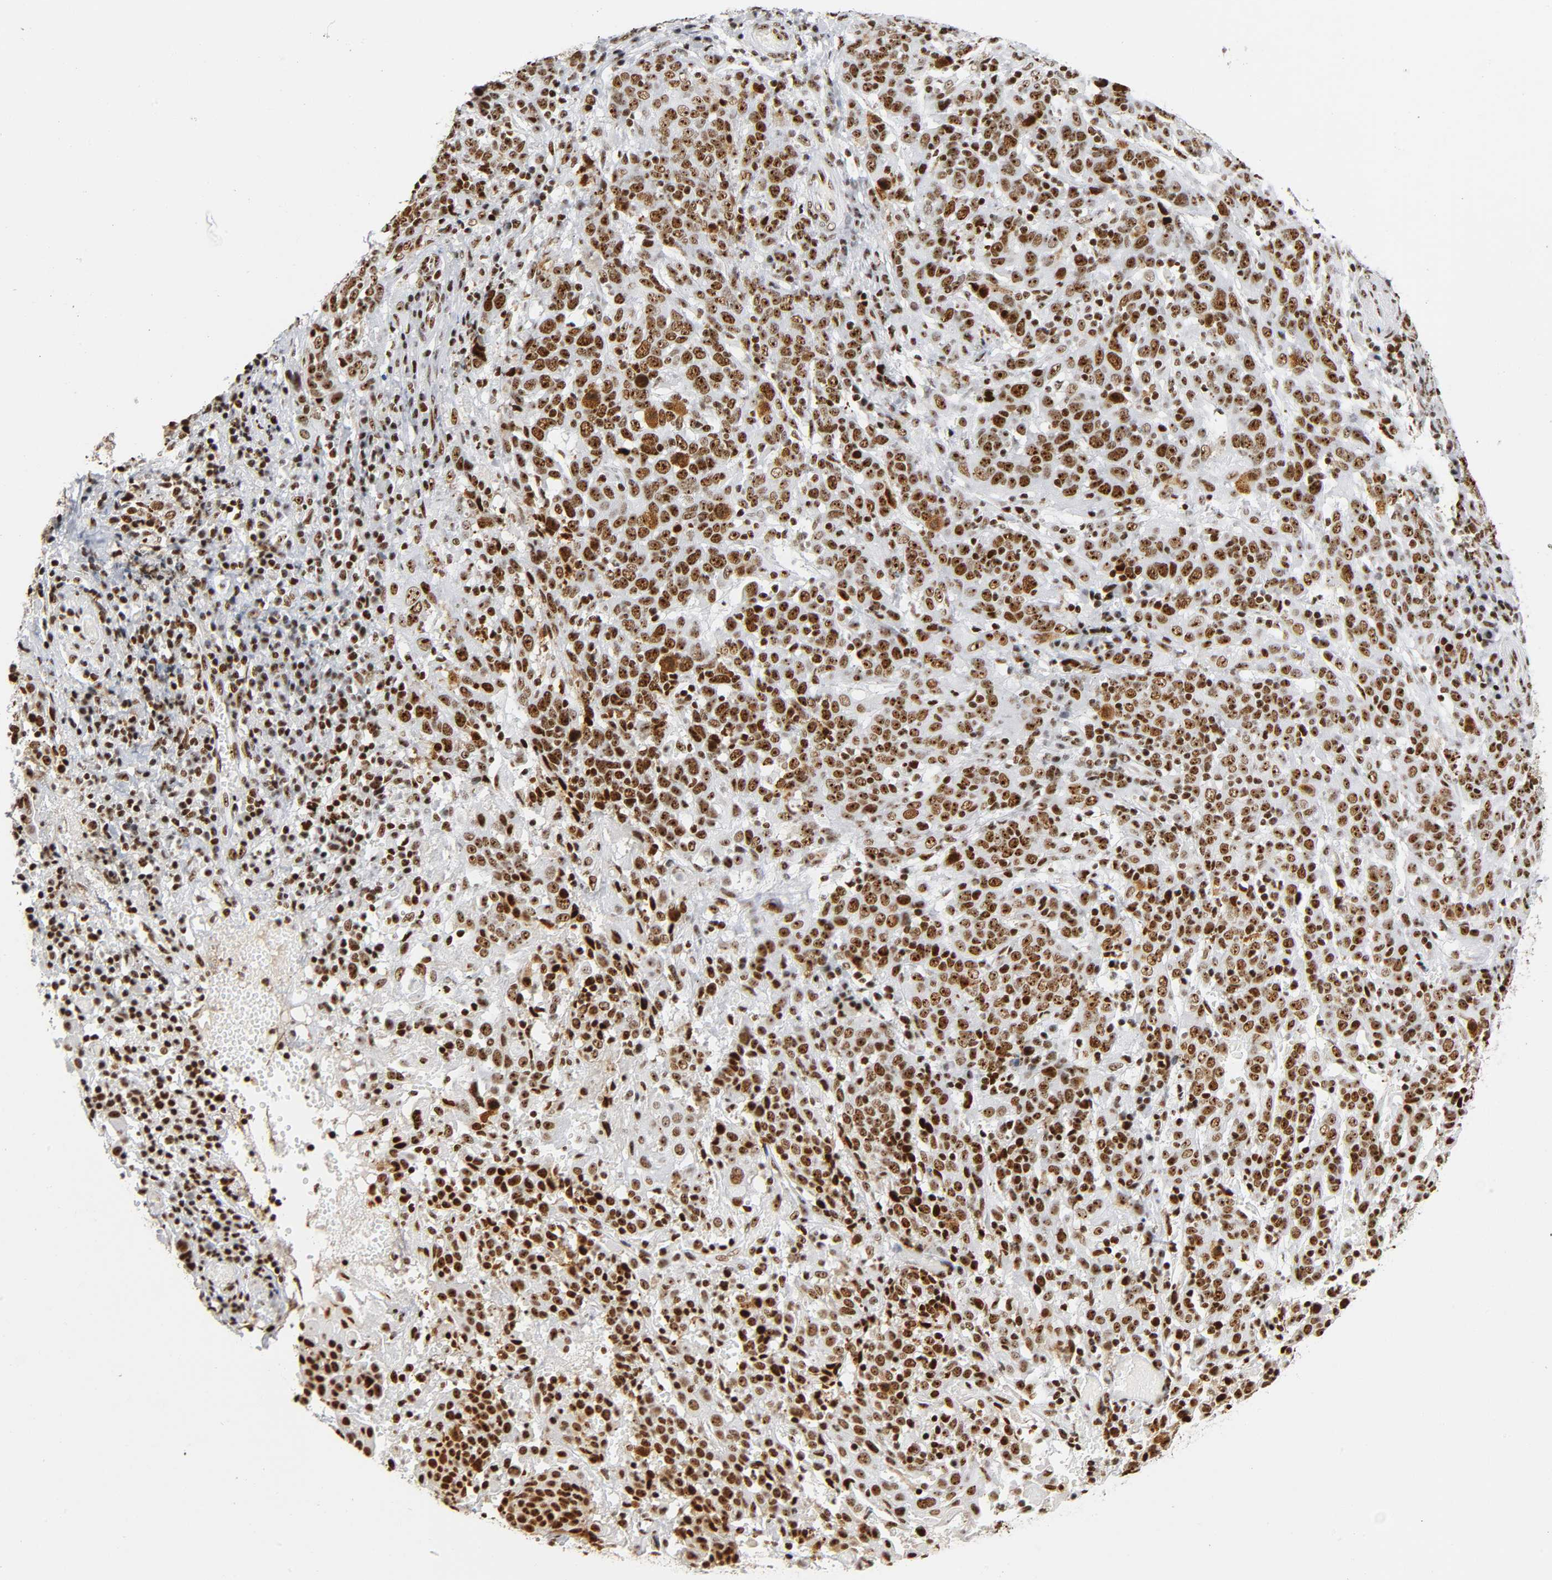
{"staining": {"intensity": "strong", "quantity": ">75%", "location": "nuclear"}, "tissue": "cervical cancer", "cell_type": "Tumor cells", "image_type": "cancer", "snomed": [{"axis": "morphology", "description": "Normal tissue, NOS"}, {"axis": "morphology", "description": "Squamous cell carcinoma, NOS"}, {"axis": "topography", "description": "Cervix"}], "caption": "Brown immunohistochemical staining in cervical squamous cell carcinoma demonstrates strong nuclear expression in about >75% of tumor cells. (DAB (3,3'-diaminobenzidine) IHC, brown staining for protein, blue staining for nuclei).", "gene": "UBTF", "patient": {"sex": "female", "age": 67}}